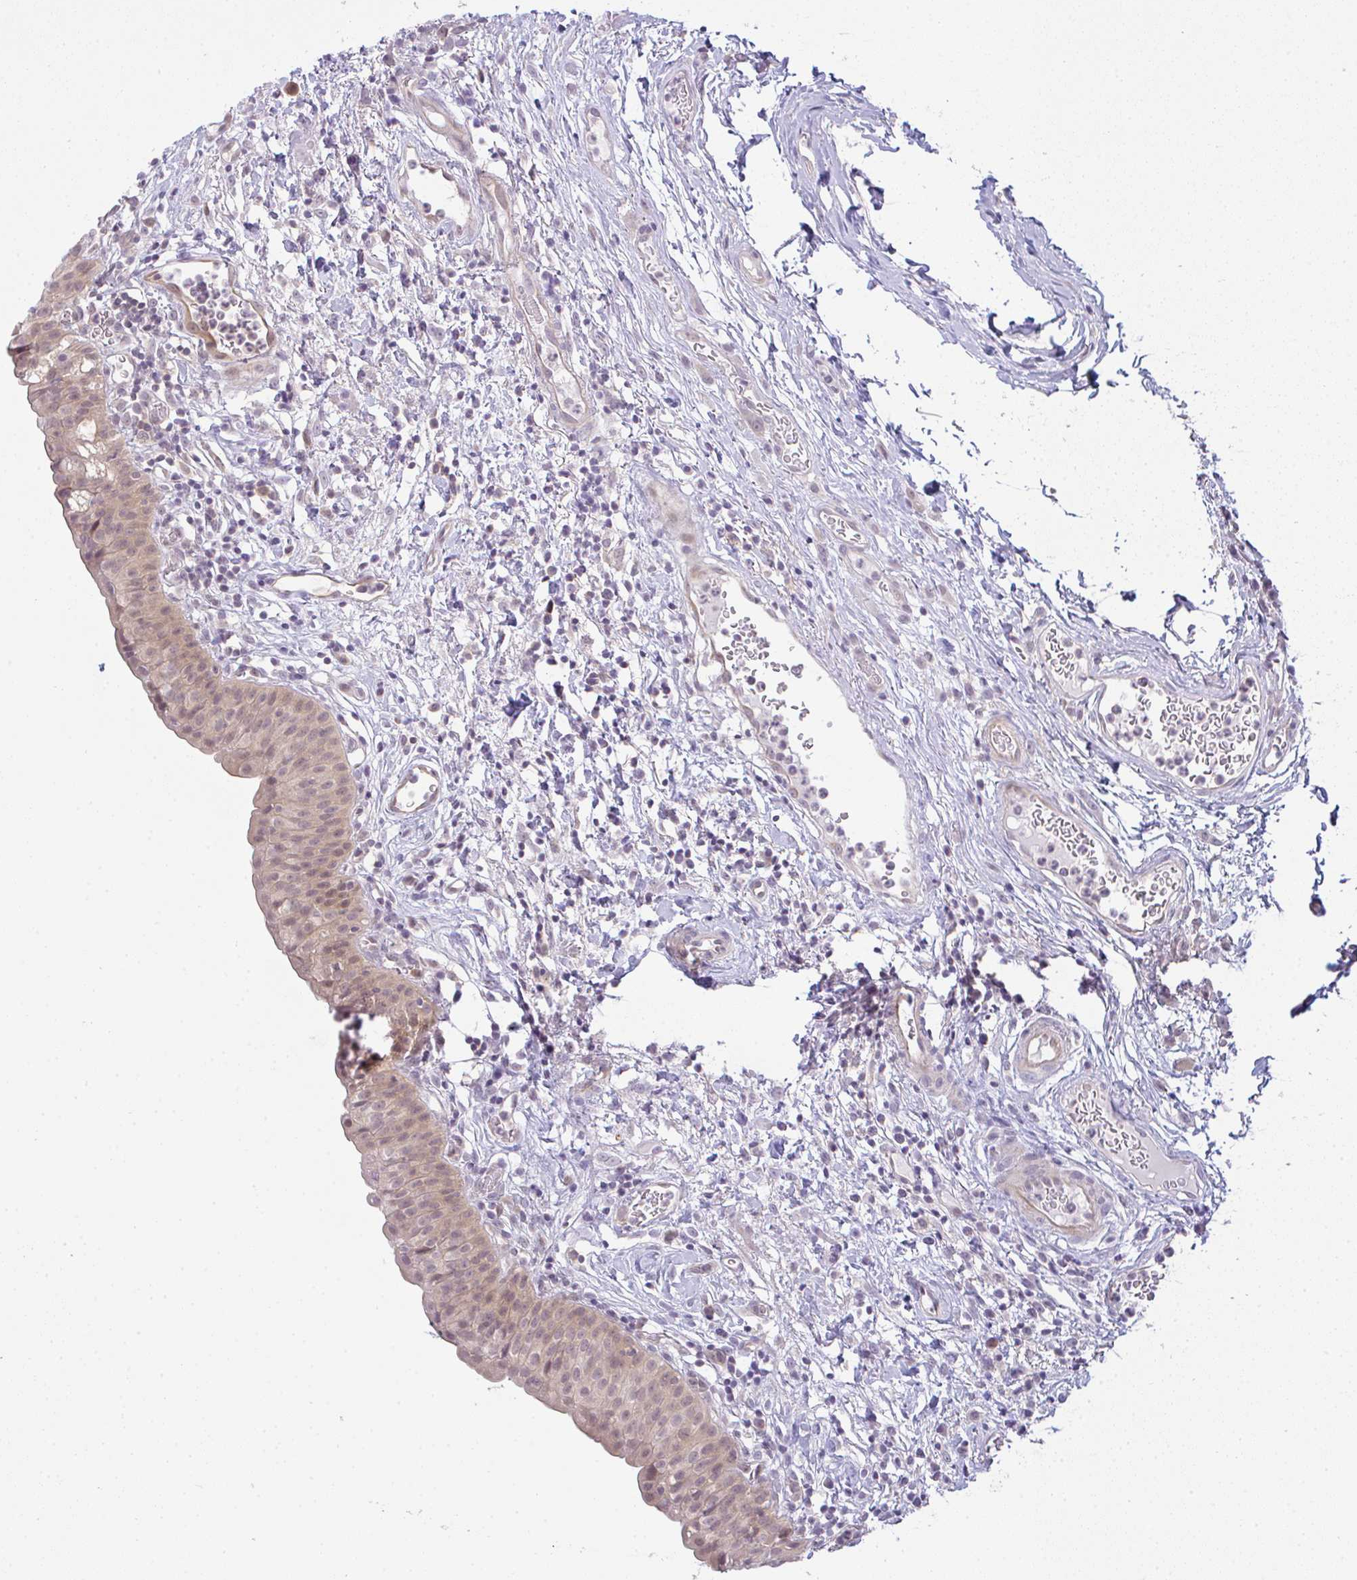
{"staining": {"intensity": "weak", "quantity": ">75%", "location": "cytoplasmic/membranous,nuclear"}, "tissue": "urinary bladder", "cell_type": "Urothelial cells", "image_type": "normal", "snomed": [{"axis": "morphology", "description": "Normal tissue, NOS"}, {"axis": "morphology", "description": "Inflammation, NOS"}, {"axis": "topography", "description": "Urinary bladder"}], "caption": "Immunohistochemistry (DAB) staining of unremarkable urinary bladder displays weak cytoplasmic/membranous,nuclear protein staining in approximately >75% of urothelial cells.", "gene": "CSE1L", "patient": {"sex": "male", "age": 57}}